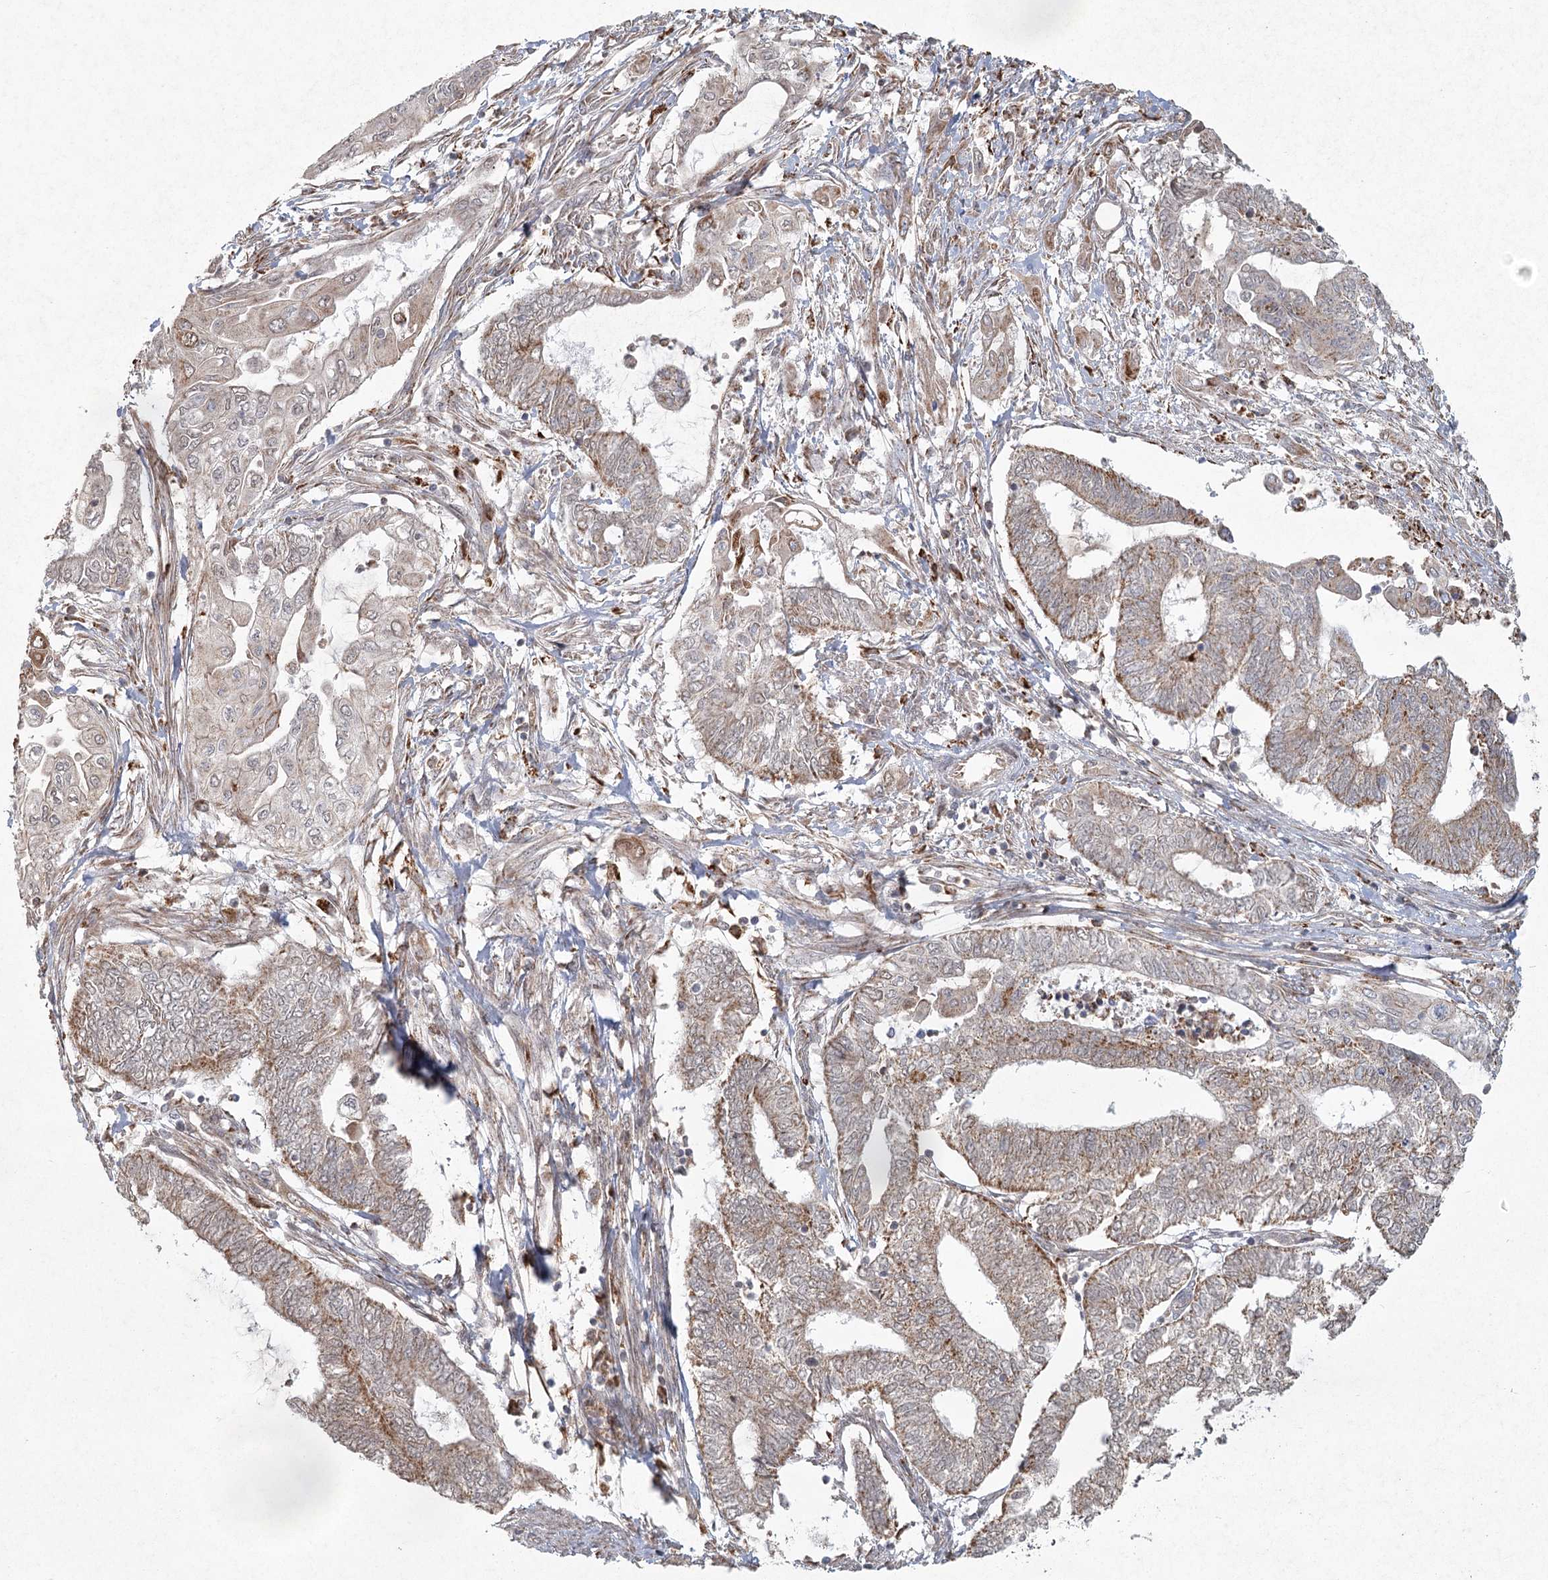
{"staining": {"intensity": "moderate", "quantity": ">75%", "location": "cytoplasmic/membranous"}, "tissue": "endometrial cancer", "cell_type": "Tumor cells", "image_type": "cancer", "snomed": [{"axis": "morphology", "description": "Adenocarcinoma, NOS"}, {"axis": "topography", "description": "Uterus"}, {"axis": "topography", "description": "Endometrium"}], "caption": "A brown stain labels moderate cytoplasmic/membranous expression of a protein in endometrial cancer tumor cells. The protein is stained brown, and the nuclei are stained in blue (DAB (3,3'-diaminobenzidine) IHC with brightfield microscopy, high magnification).", "gene": "LACTB", "patient": {"sex": "female", "age": 70}}